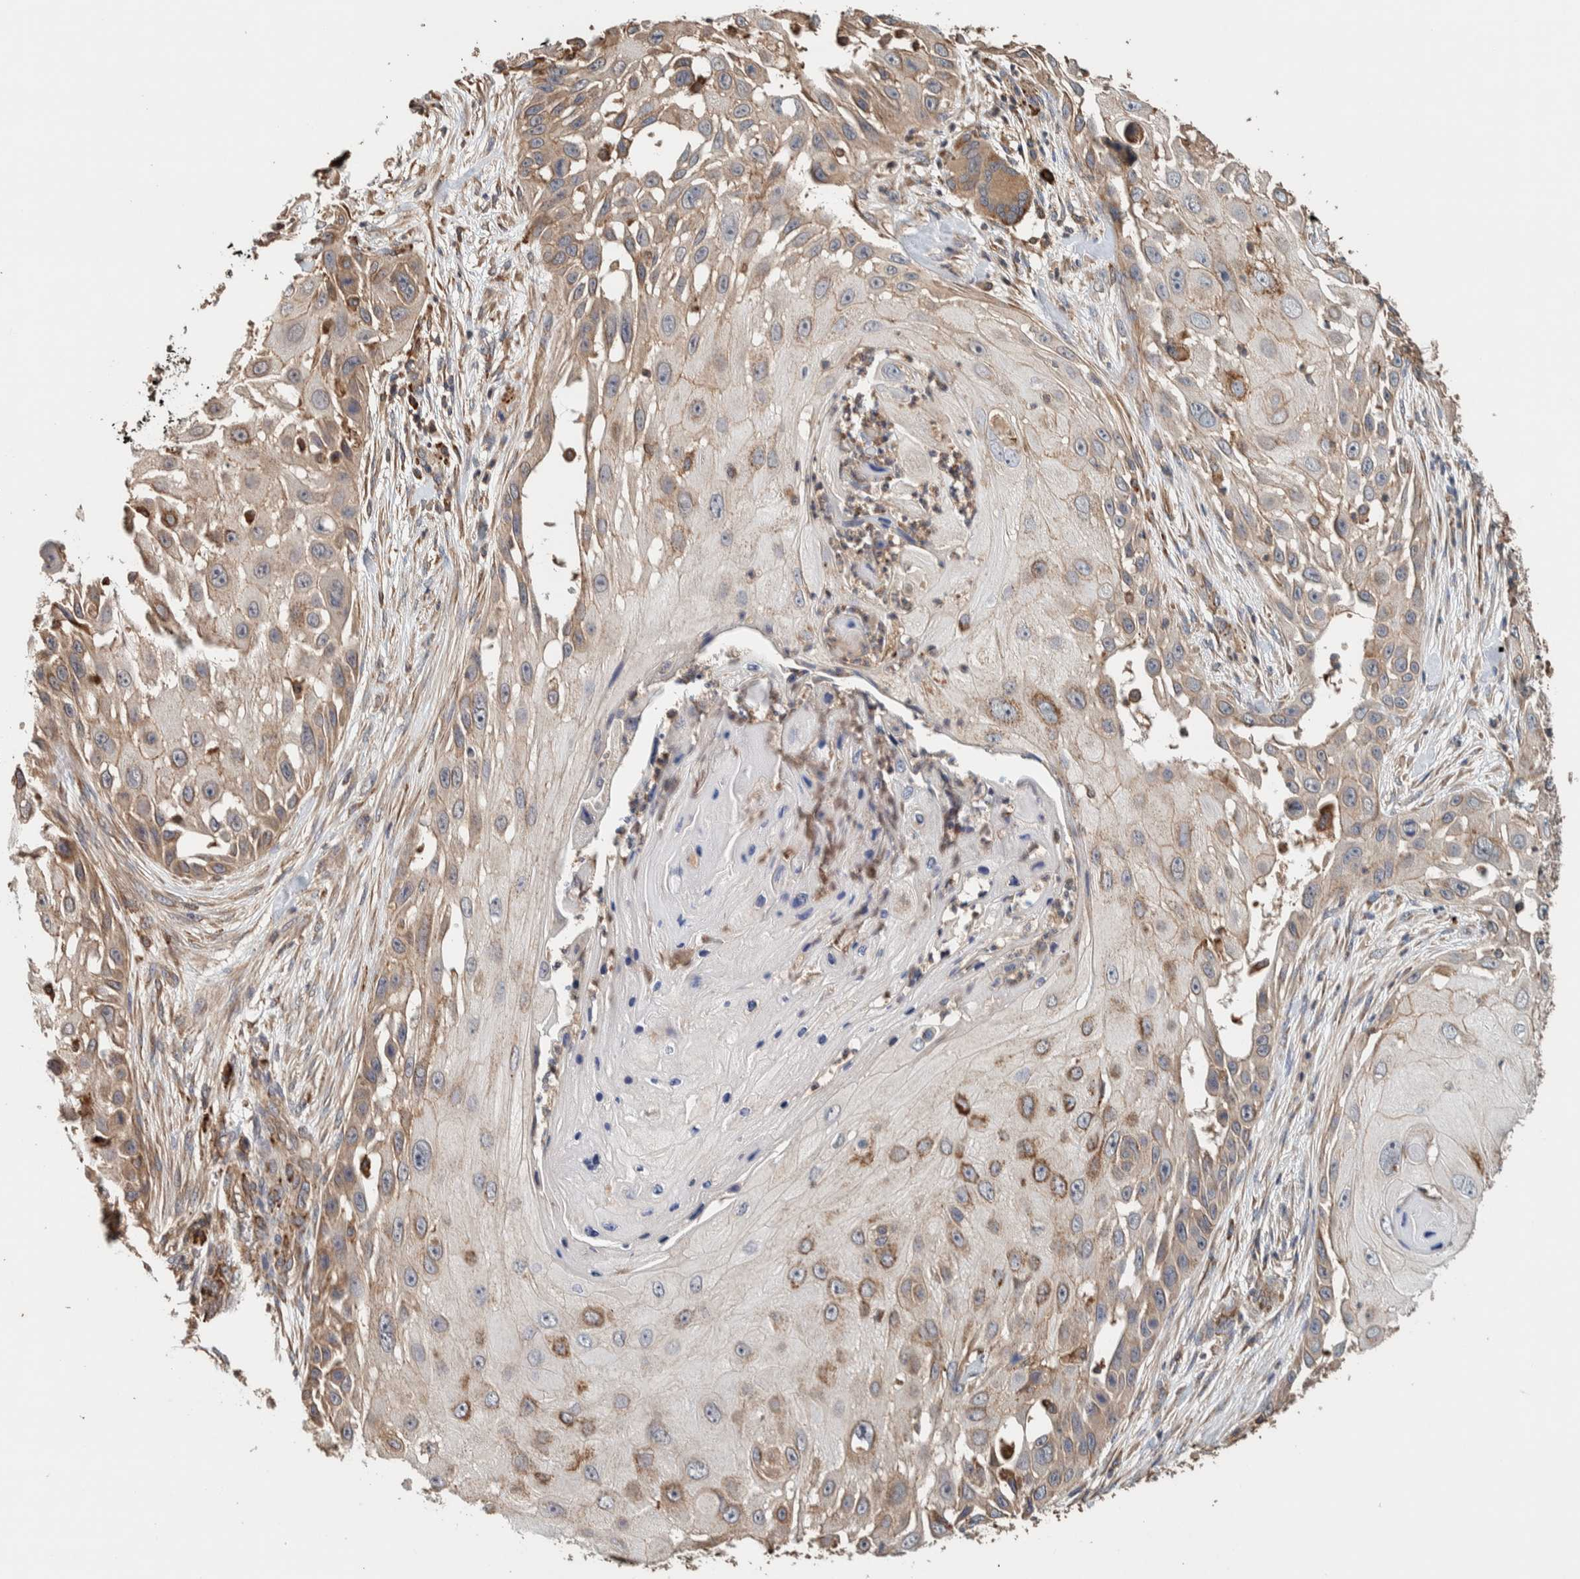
{"staining": {"intensity": "weak", "quantity": ">75%", "location": "cytoplasmic/membranous"}, "tissue": "skin cancer", "cell_type": "Tumor cells", "image_type": "cancer", "snomed": [{"axis": "morphology", "description": "Squamous cell carcinoma, NOS"}, {"axis": "topography", "description": "Skin"}], "caption": "Protein expression analysis of human skin cancer (squamous cell carcinoma) reveals weak cytoplasmic/membranous positivity in approximately >75% of tumor cells.", "gene": "PLA2G3", "patient": {"sex": "female", "age": 44}}